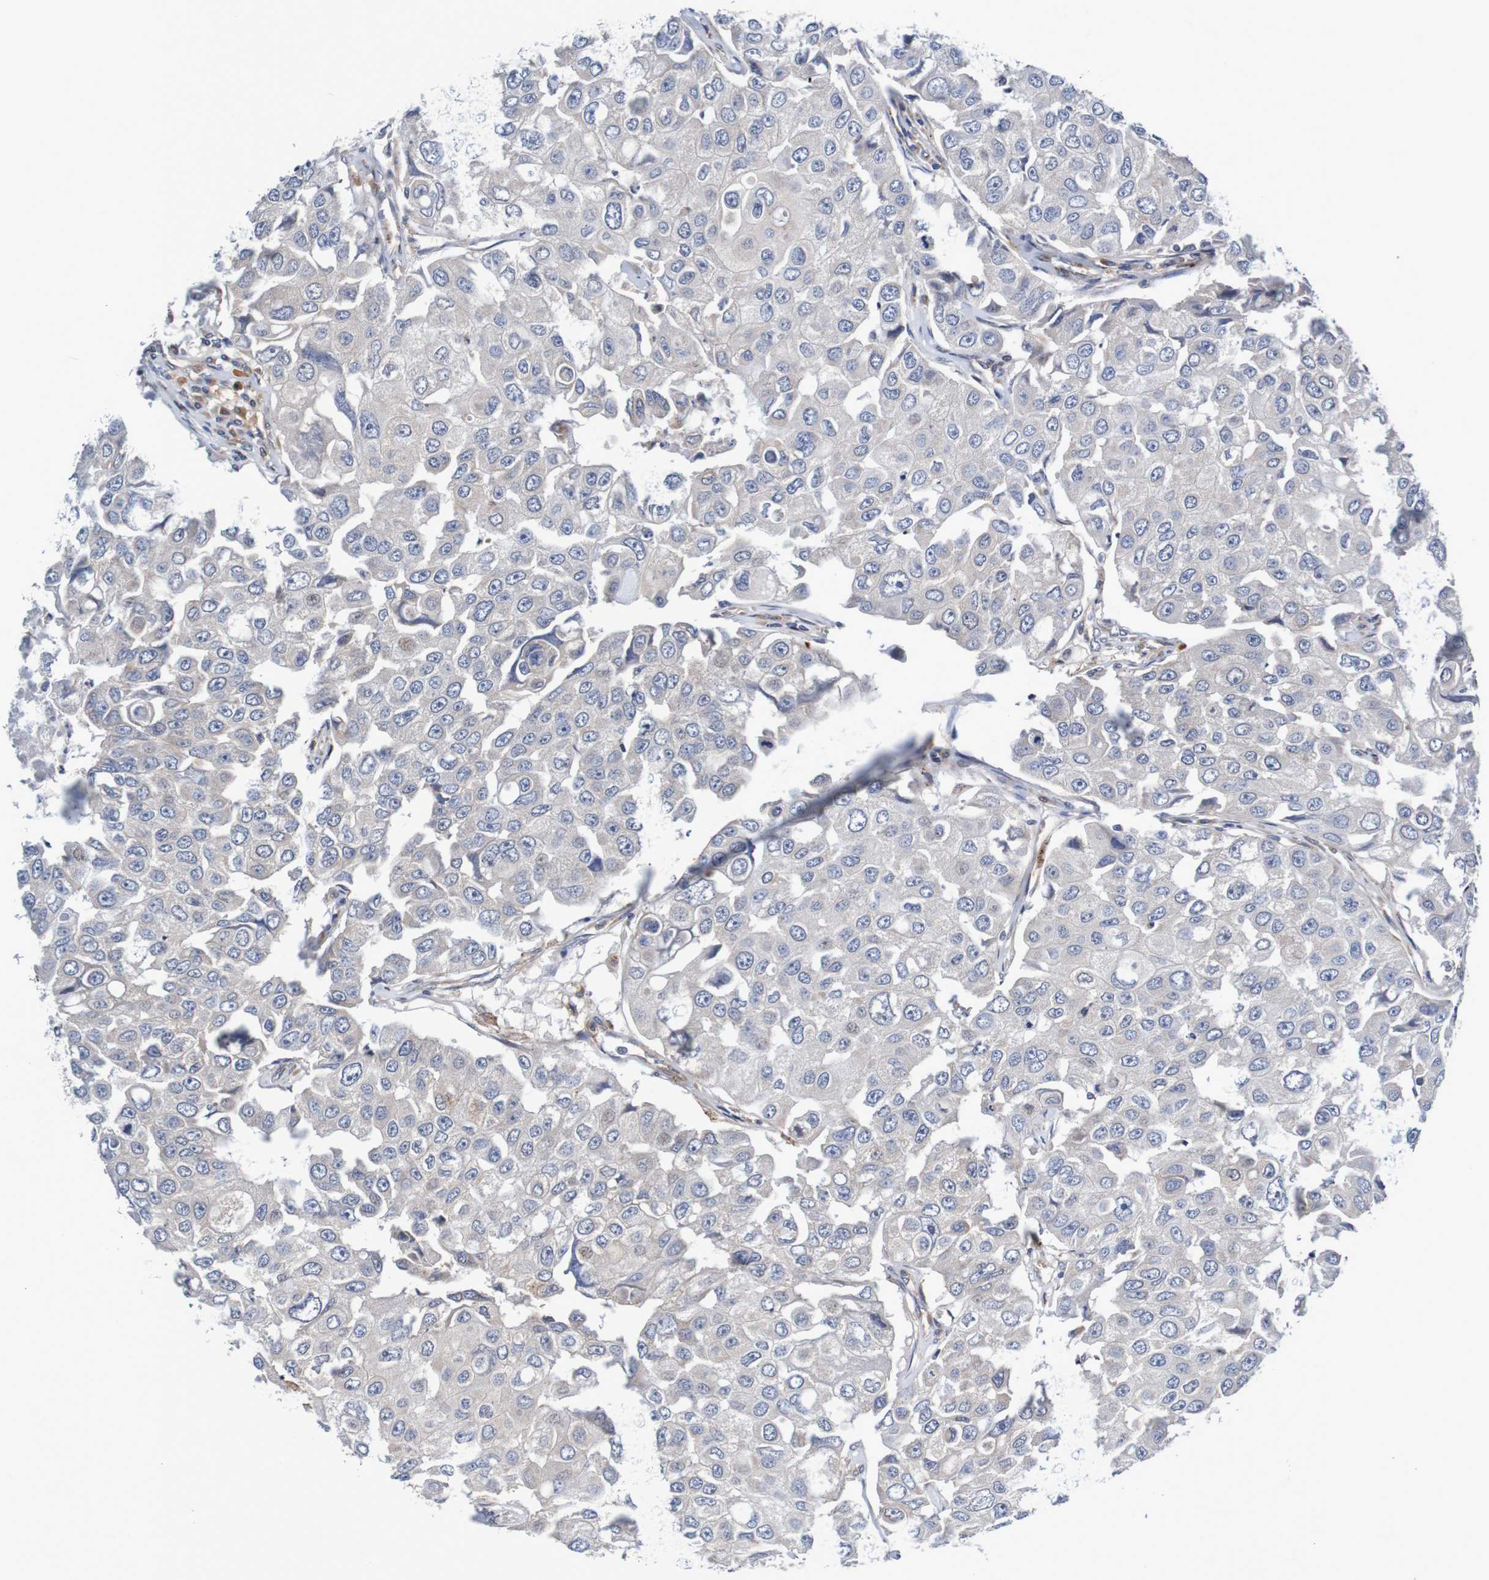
{"staining": {"intensity": "negative", "quantity": "none", "location": "none"}, "tissue": "breast cancer", "cell_type": "Tumor cells", "image_type": "cancer", "snomed": [{"axis": "morphology", "description": "Duct carcinoma"}, {"axis": "topography", "description": "Breast"}], "caption": "High power microscopy photomicrograph of an immunohistochemistry (IHC) micrograph of breast cancer, revealing no significant positivity in tumor cells.", "gene": "CPED1", "patient": {"sex": "female", "age": 27}}